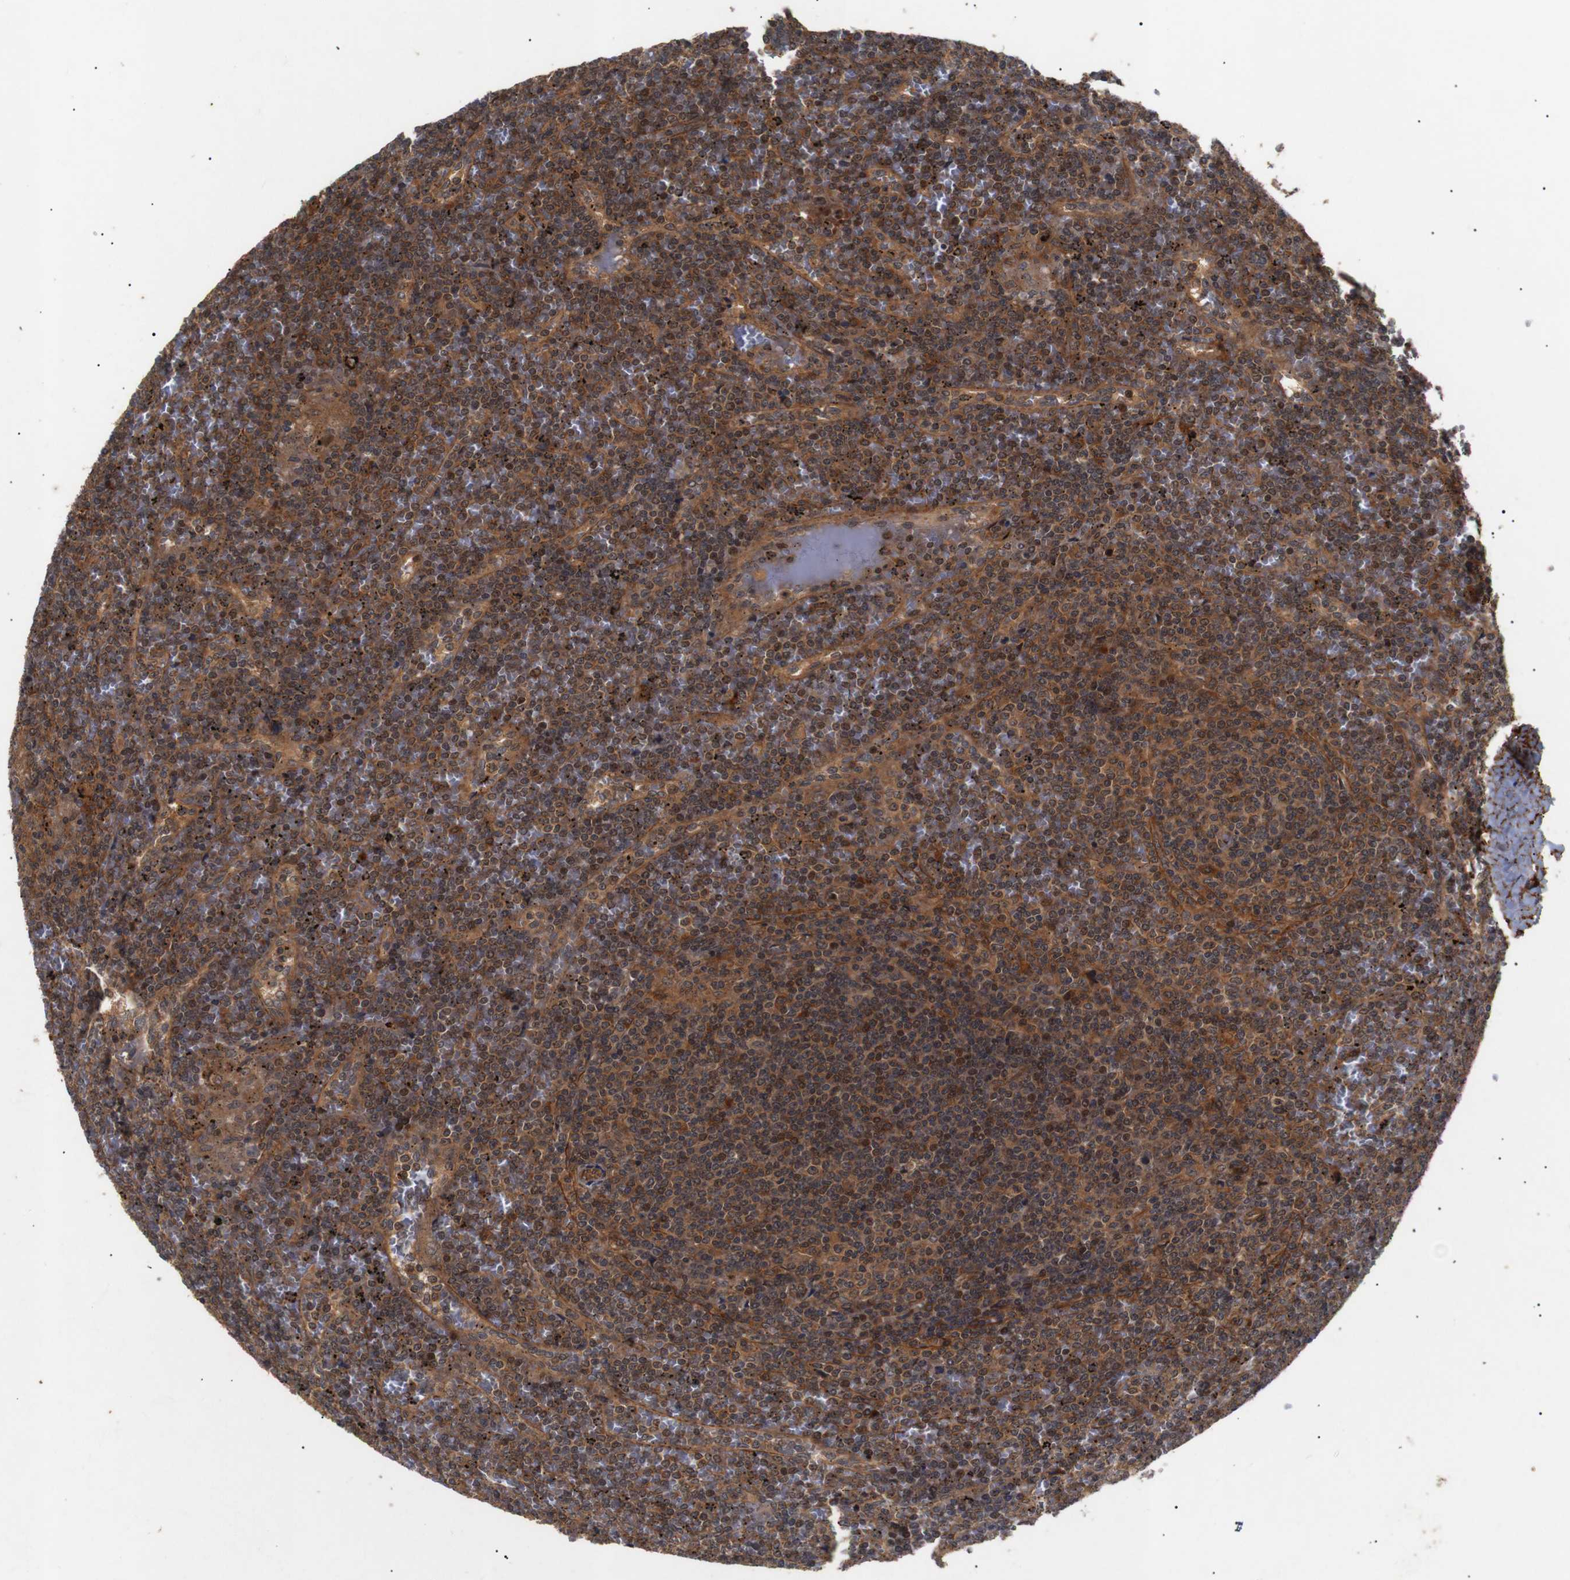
{"staining": {"intensity": "strong", "quantity": ">75%", "location": "cytoplasmic/membranous"}, "tissue": "lymphoma", "cell_type": "Tumor cells", "image_type": "cancer", "snomed": [{"axis": "morphology", "description": "Malignant lymphoma, non-Hodgkin's type, Low grade"}, {"axis": "topography", "description": "Spleen"}], "caption": "A brown stain highlights strong cytoplasmic/membranous staining of a protein in lymphoma tumor cells.", "gene": "PAWR", "patient": {"sex": "female", "age": 19}}